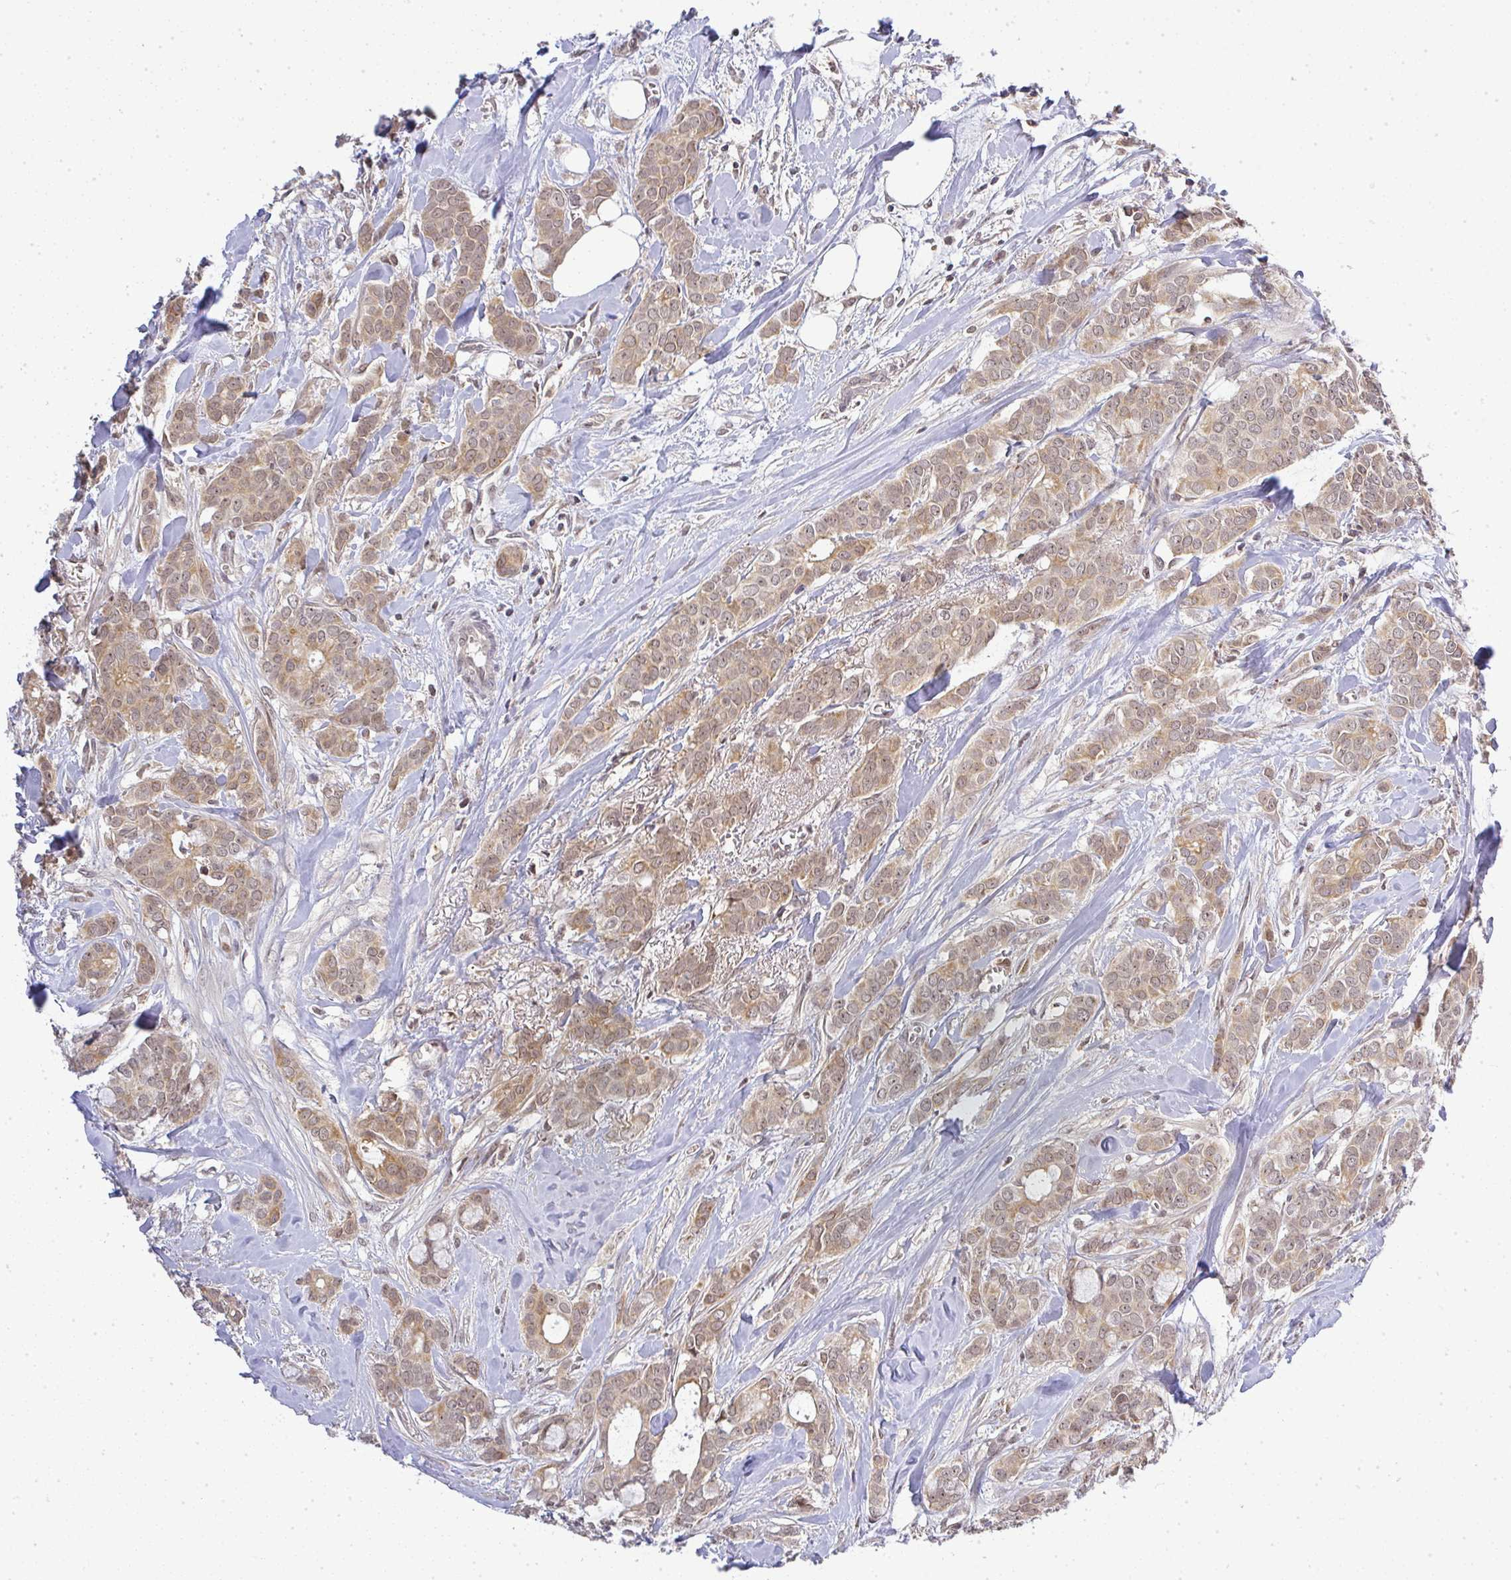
{"staining": {"intensity": "weak", "quantity": ">75%", "location": "cytoplasmic/membranous"}, "tissue": "breast cancer", "cell_type": "Tumor cells", "image_type": "cancer", "snomed": [{"axis": "morphology", "description": "Duct carcinoma"}, {"axis": "topography", "description": "Breast"}], "caption": "Immunohistochemical staining of breast cancer (invasive ductal carcinoma) shows weak cytoplasmic/membranous protein expression in approximately >75% of tumor cells. (DAB = brown stain, brightfield microscopy at high magnification).", "gene": "FAM153A", "patient": {"sex": "female", "age": 84}}